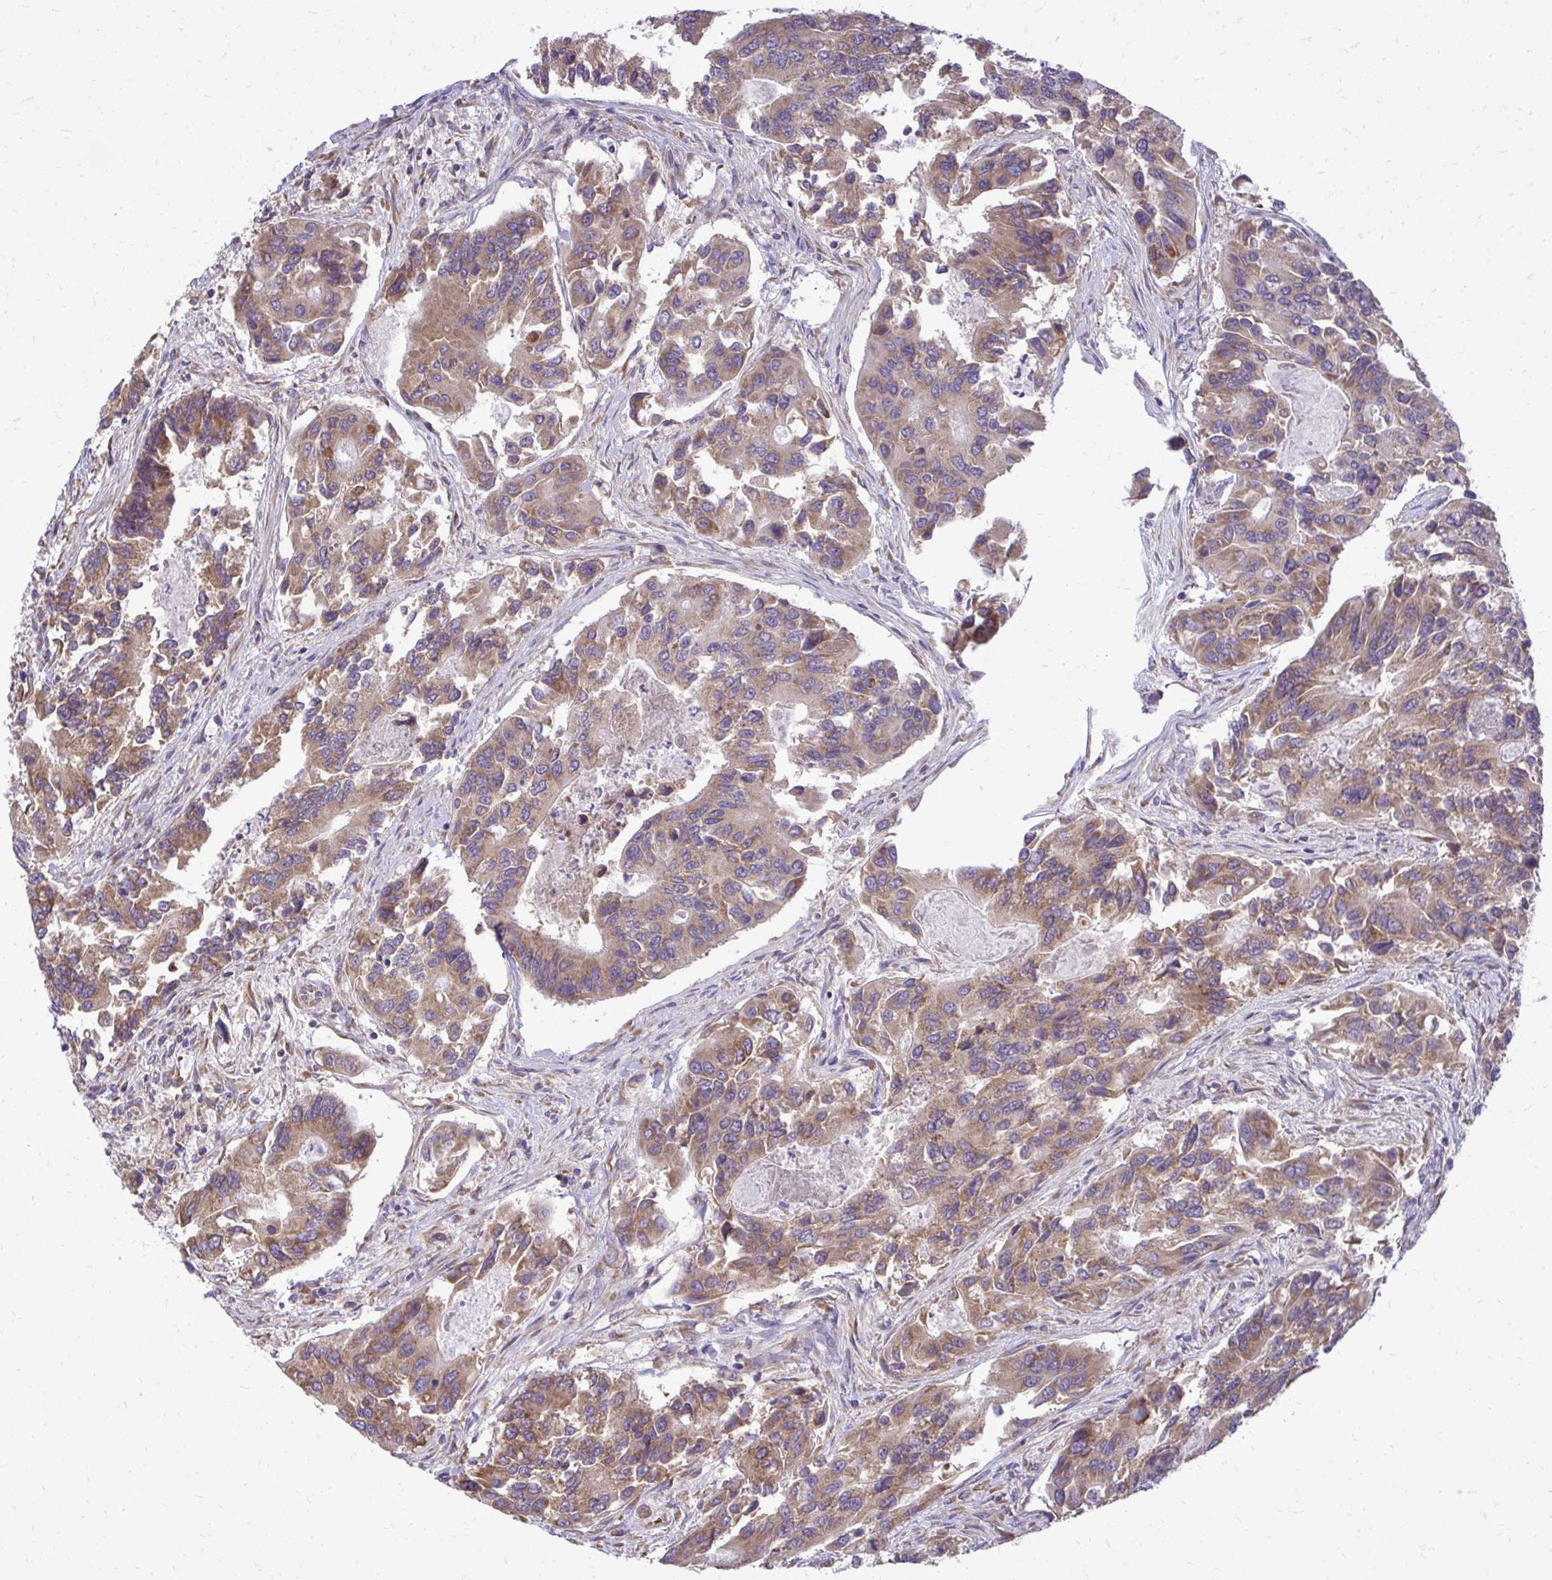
{"staining": {"intensity": "moderate", "quantity": ">75%", "location": "cytoplasmic/membranous"}, "tissue": "colorectal cancer", "cell_type": "Tumor cells", "image_type": "cancer", "snomed": [{"axis": "morphology", "description": "Adenocarcinoma, NOS"}, {"axis": "topography", "description": "Colon"}], "caption": "Immunohistochemical staining of human colorectal cancer (adenocarcinoma) reveals medium levels of moderate cytoplasmic/membranous protein expression in about >75% of tumor cells.", "gene": "RPLP2", "patient": {"sex": "female", "age": 67}}